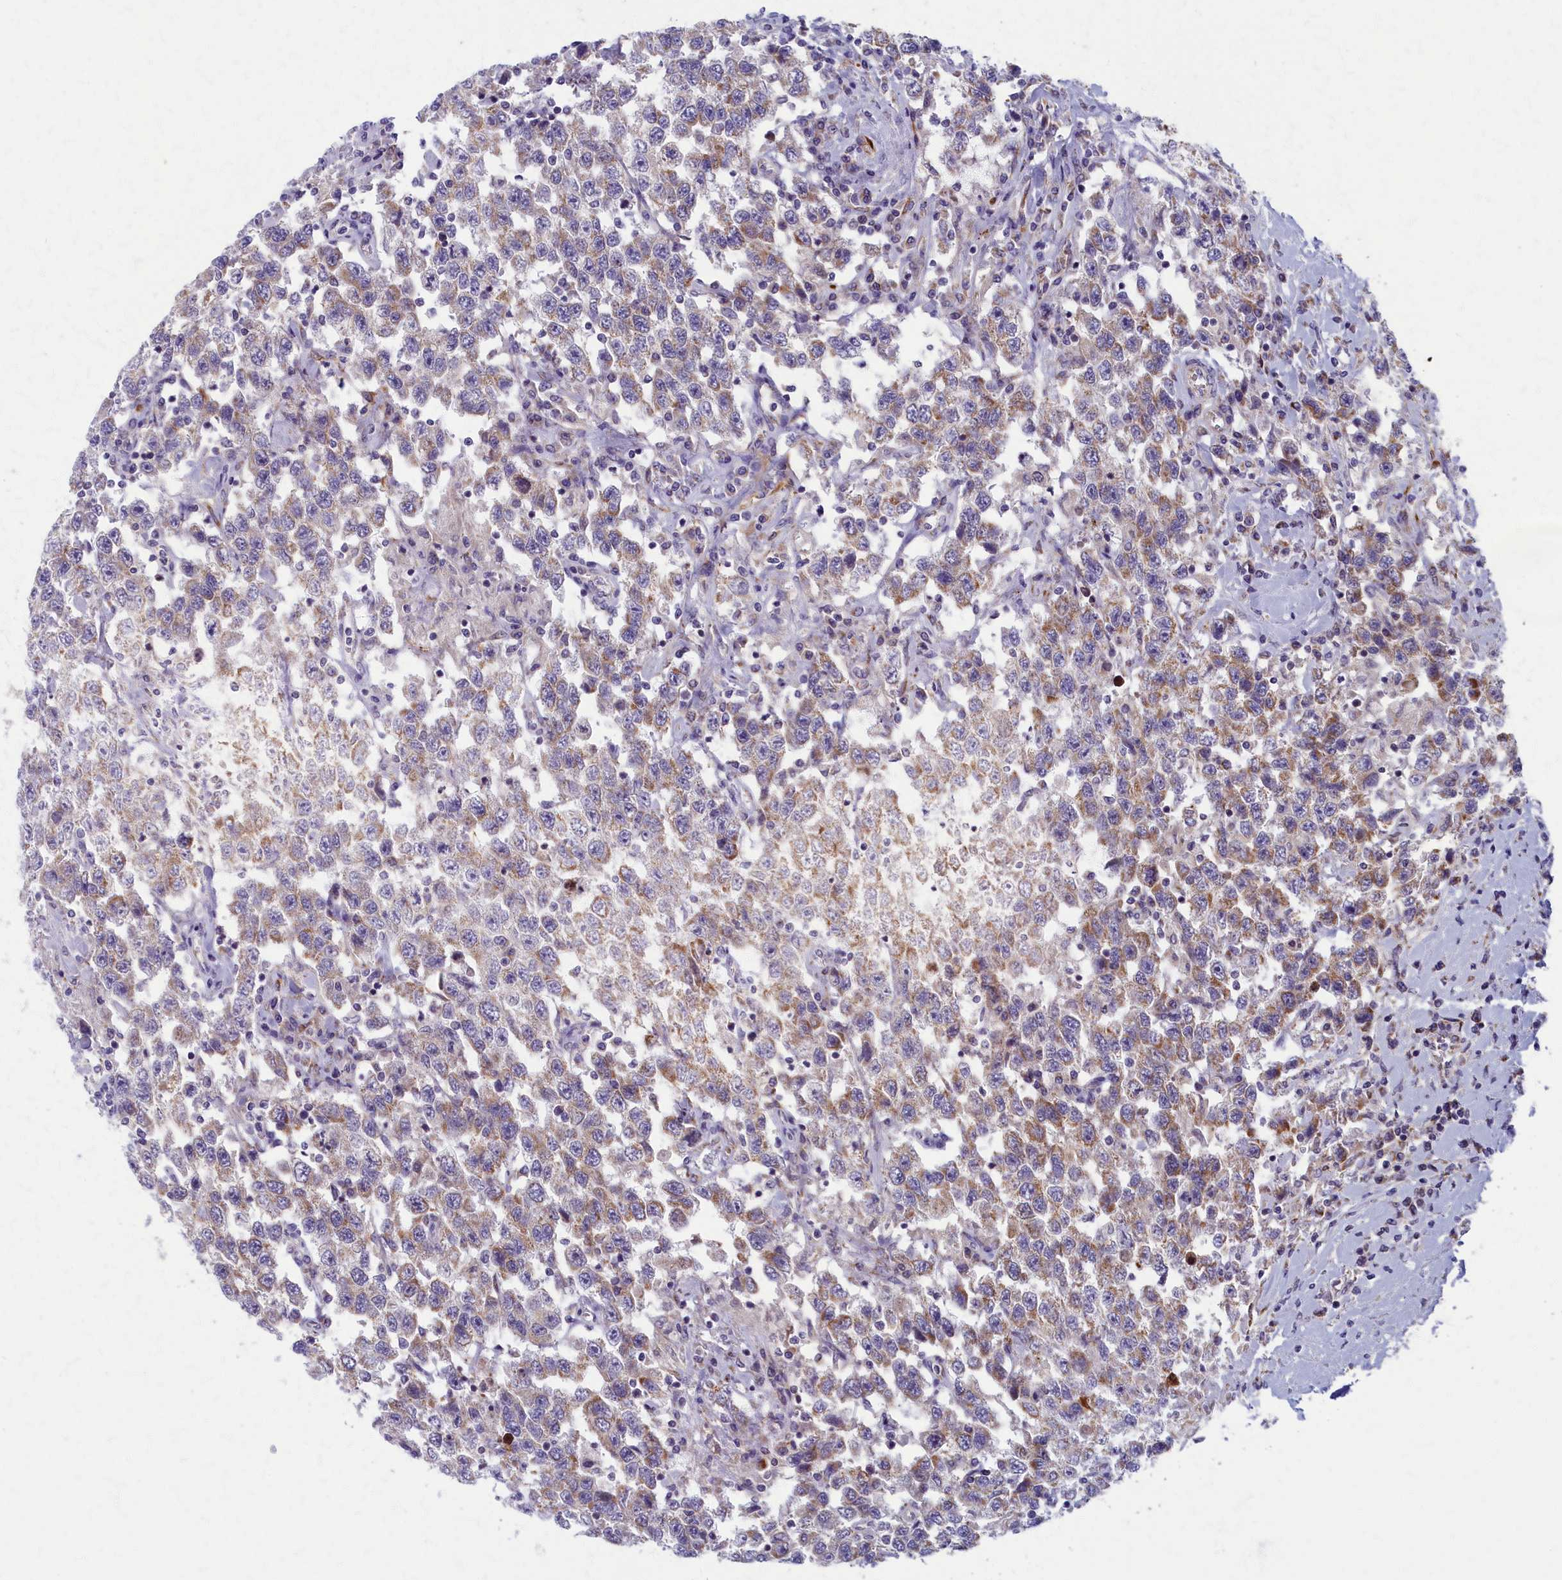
{"staining": {"intensity": "moderate", "quantity": "25%-75%", "location": "cytoplasmic/membranous"}, "tissue": "testis cancer", "cell_type": "Tumor cells", "image_type": "cancer", "snomed": [{"axis": "morphology", "description": "Seminoma, NOS"}, {"axis": "topography", "description": "Testis"}], "caption": "A histopathology image showing moderate cytoplasmic/membranous expression in approximately 25%-75% of tumor cells in testis seminoma, as visualized by brown immunohistochemical staining.", "gene": "MRPS25", "patient": {"sex": "male", "age": 41}}